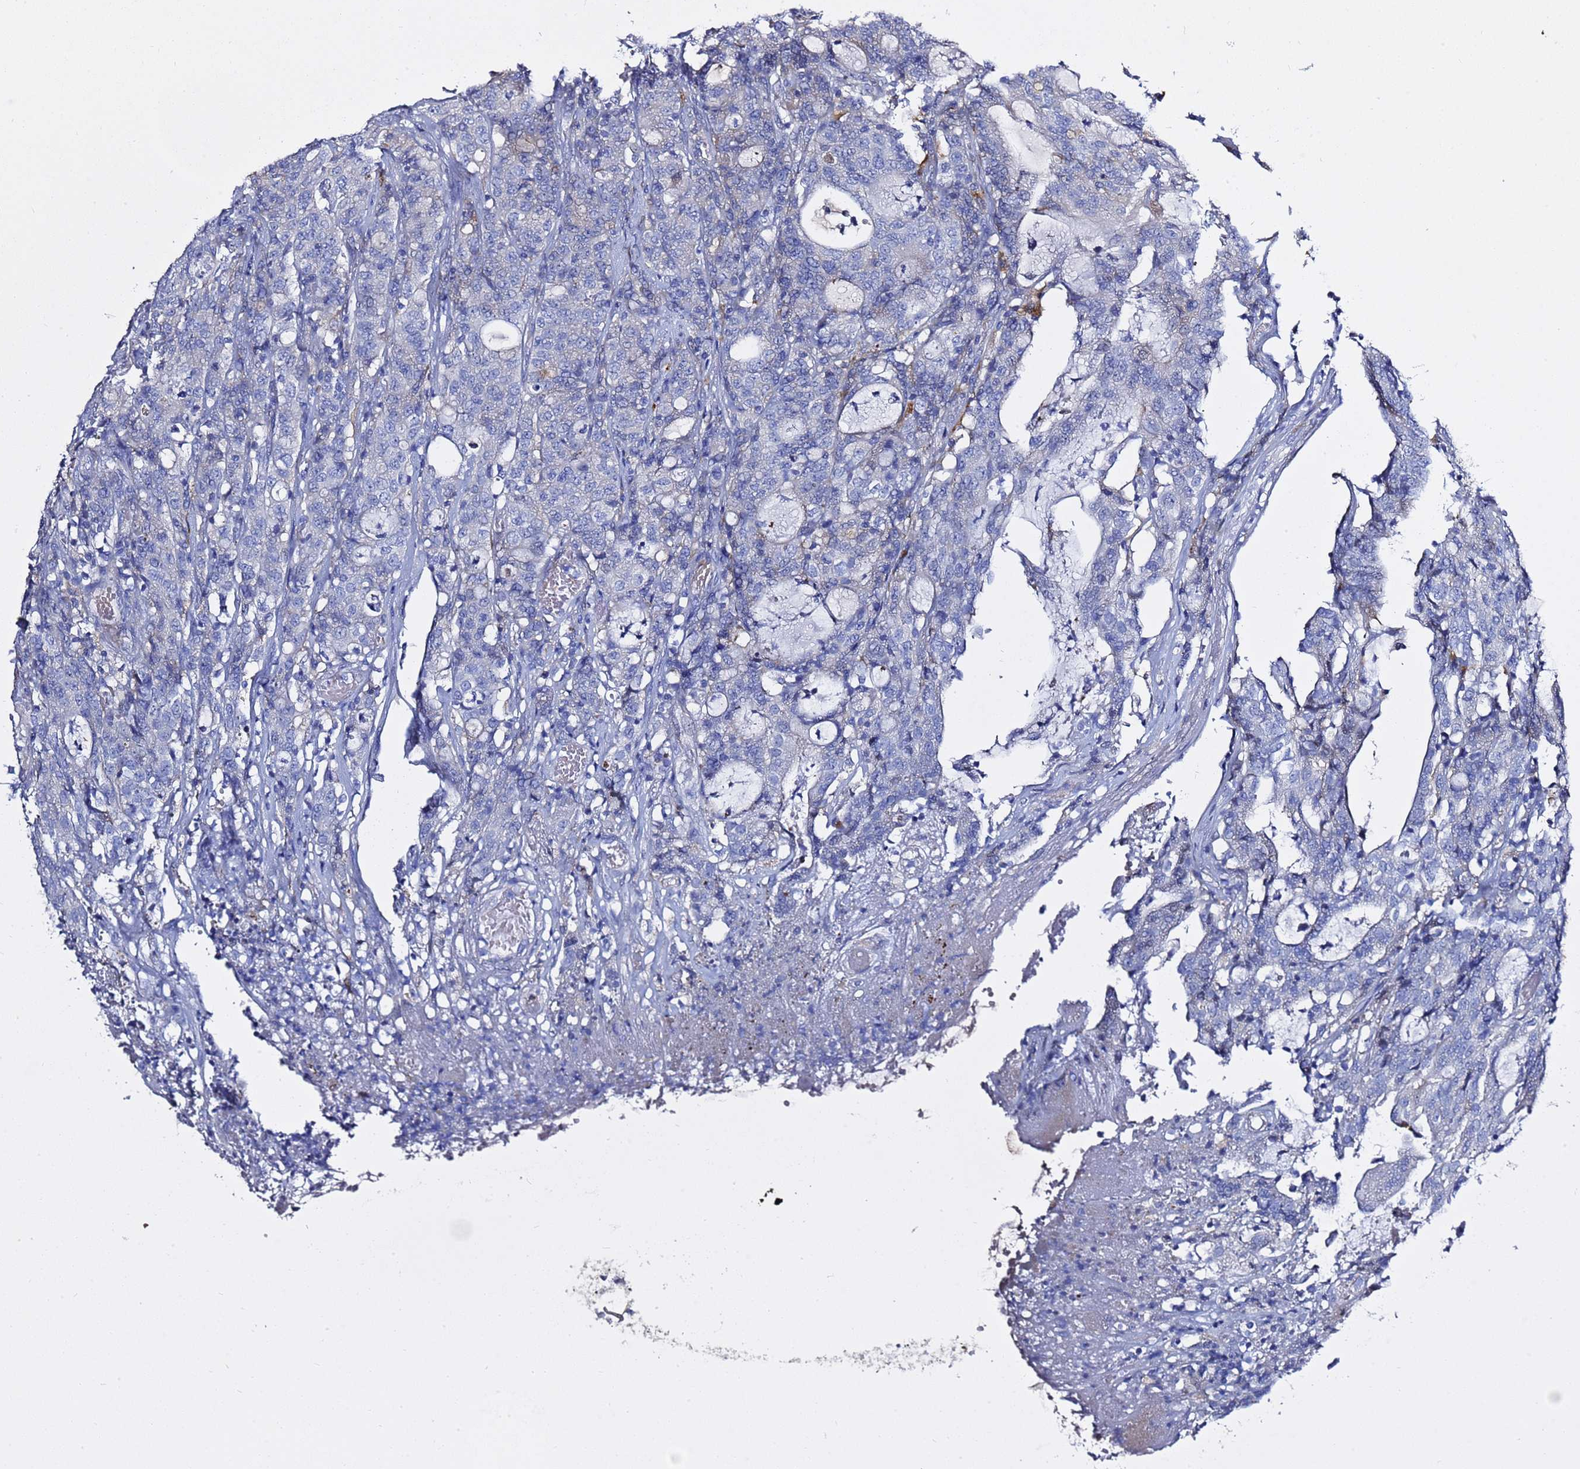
{"staining": {"intensity": "negative", "quantity": "none", "location": "none"}, "tissue": "colorectal cancer", "cell_type": "Tumor cells", "image_type": "cancer", "snomed": [{"axis": "morphology", "description": "Adenocarcinoma, NOS"}, {"axis": "topography", "description": "Colon"}], "caption": "High magnification brightfield microscopy of colorectal cancer stained with DAB (brown) and counterstained with hematoxylin (blue): tumor cells show no significant staining.", "gene": "NAT2", "patient": {"sex": "male", "age": 83}}